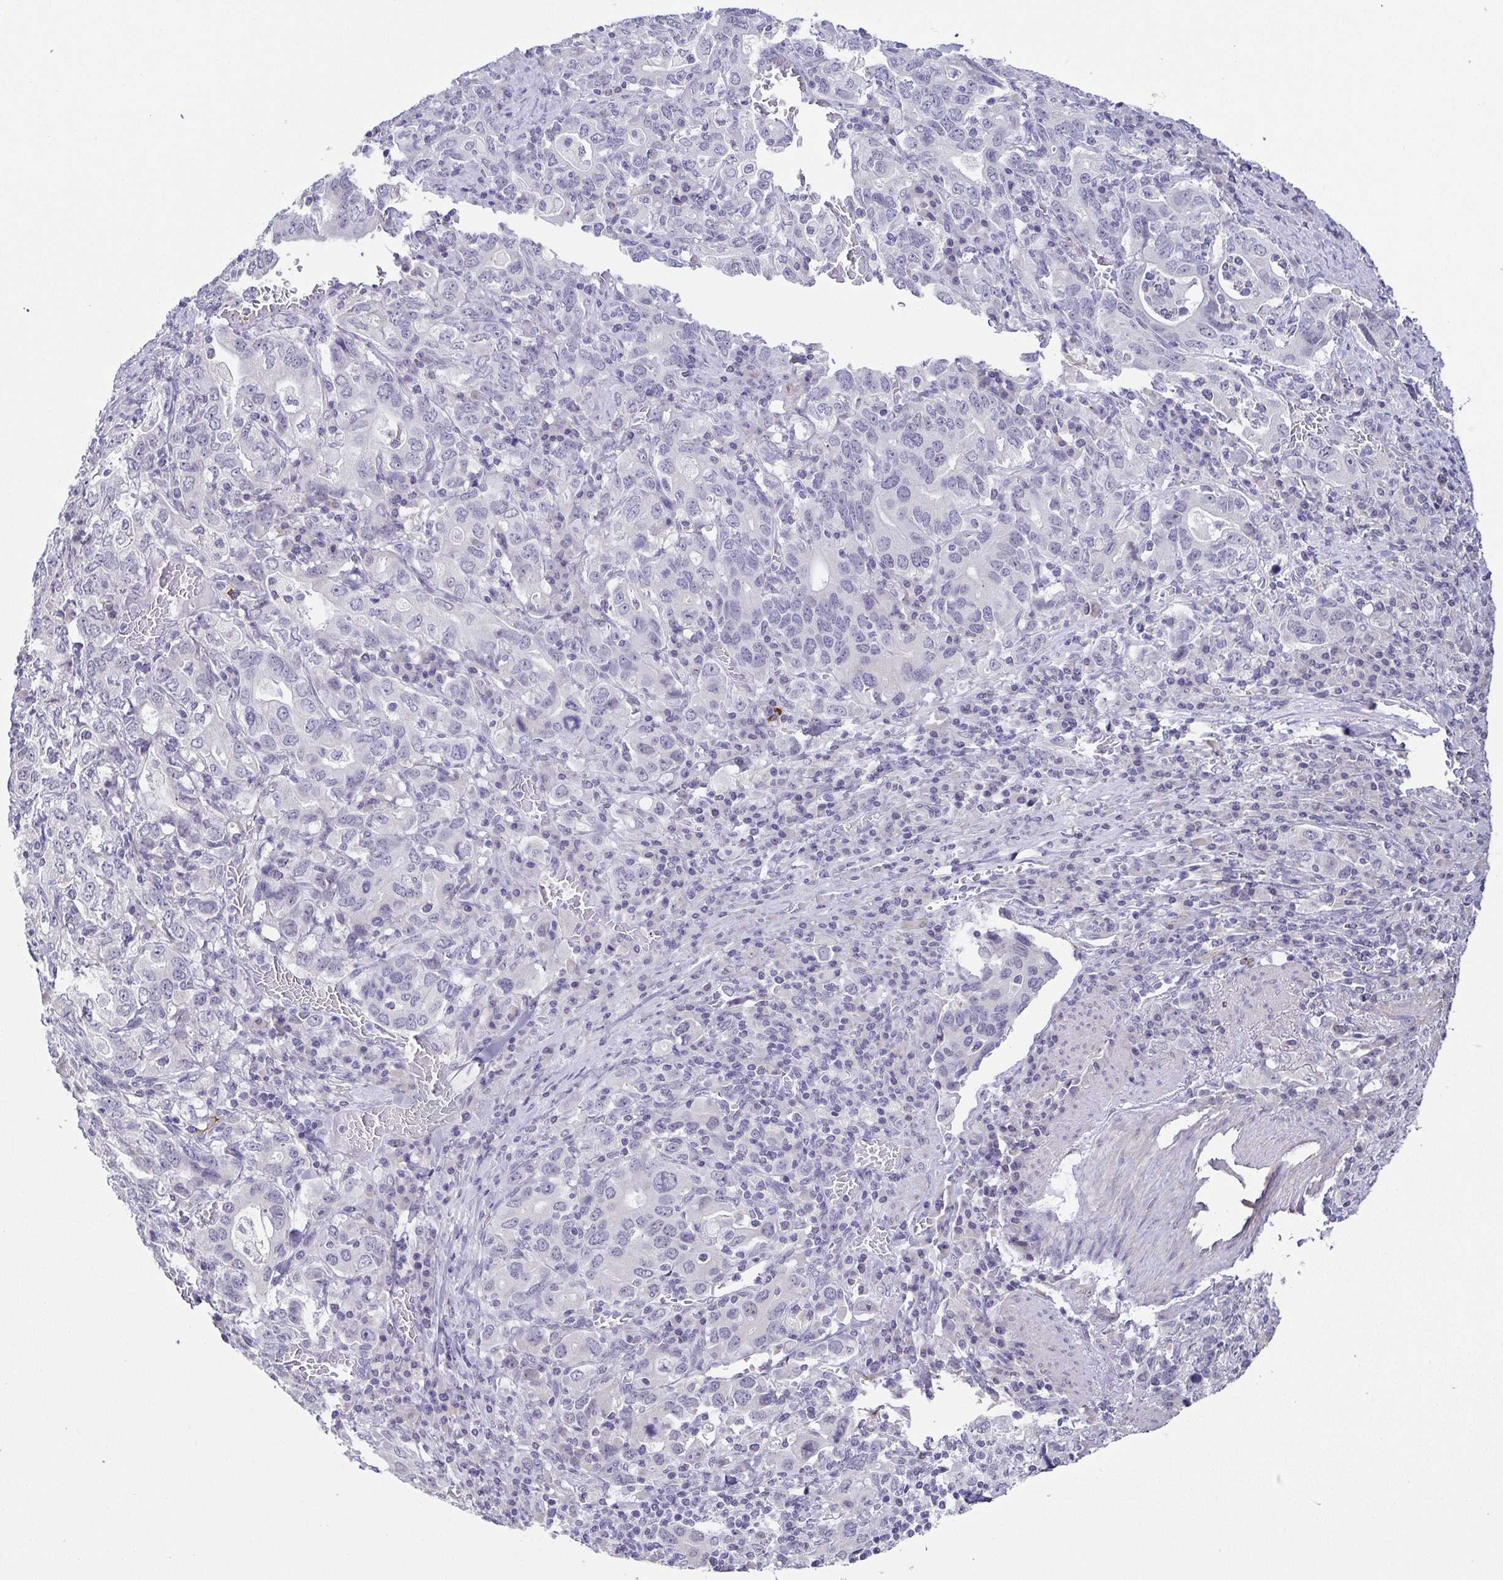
{"staining": {"intensity": "negative", "quantity": "none", "location": "none"}, "tissue": "stomach cancer", "cell_type": "Tumor cells", "image_type": "cancer", "snomed": [{"axis": "morphology", "description": "Adenocarcinoma, NOS"}, {"axis": "topography", "description": "Stomach, upper"}, {"axis": "topography", "description": "Stomach"}], "caption": "Immunohistochemistry of human stomach adenocarcinoma reveals no expression in tumor cells.", "gene": "NEFH", "patient": {"sex": "male", "age": 62}}